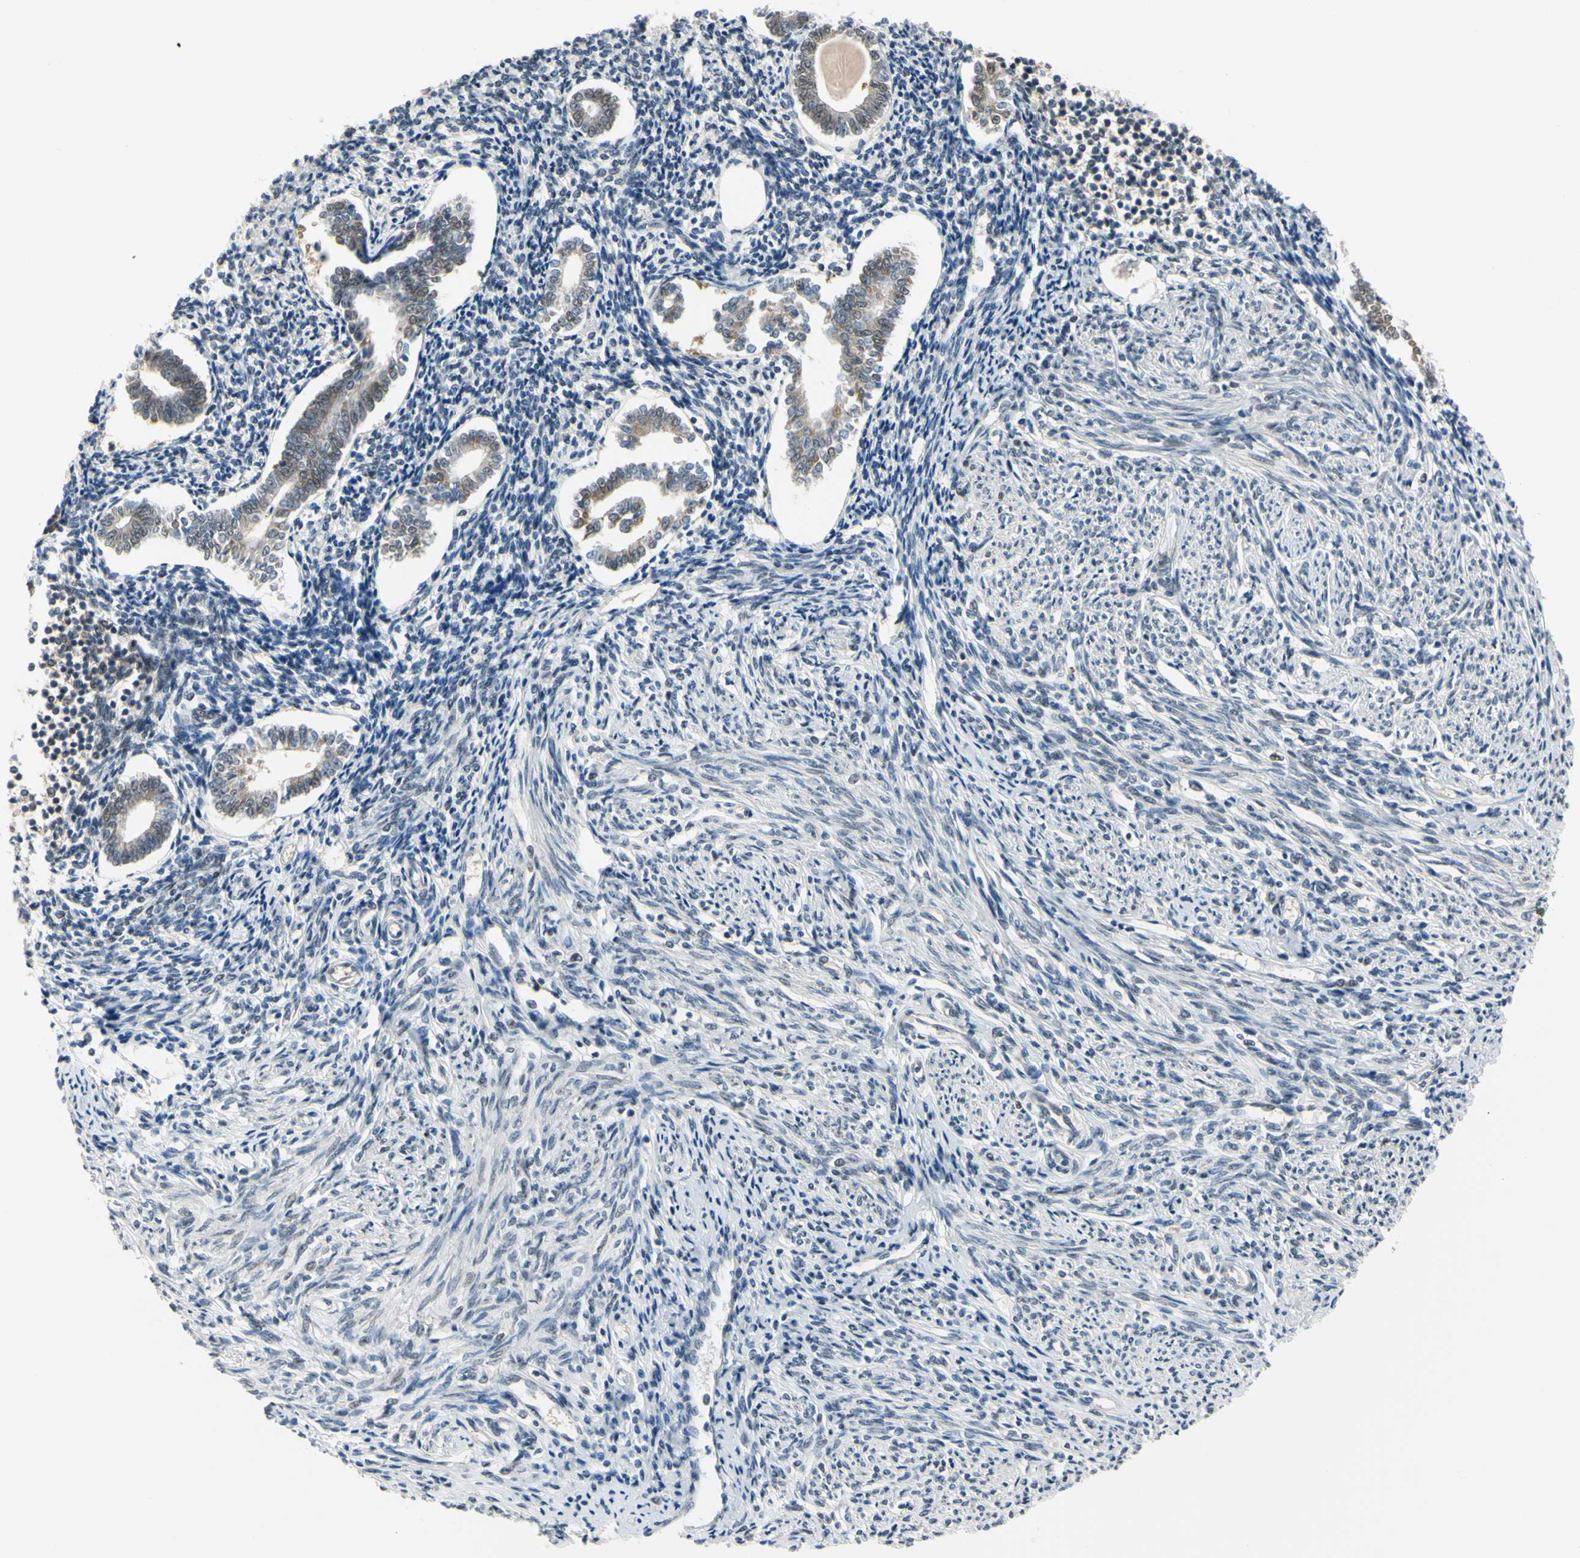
{"staining": {"intensity": "moderate", "quantity": "25%-75%", "location": "nuclear"}, "tissue": "endometrium", "cell_type": "Cells in endometrial stroma", "image_type": "normal", "snomed": [{"axis": "morphology", "description": "Normal tissue, NOS"}, {"axis": "topography", "description": "Endometrium"}], "caption": "This photomicrograph displays immunohistochemistry staining of unremarkable endometrium, with medium moderate nuclear expression in approximately 25%-75% of cells in endometrial stroma.", "gene": "HSPA4", "patient": {"sex": "female", "age": 71}}